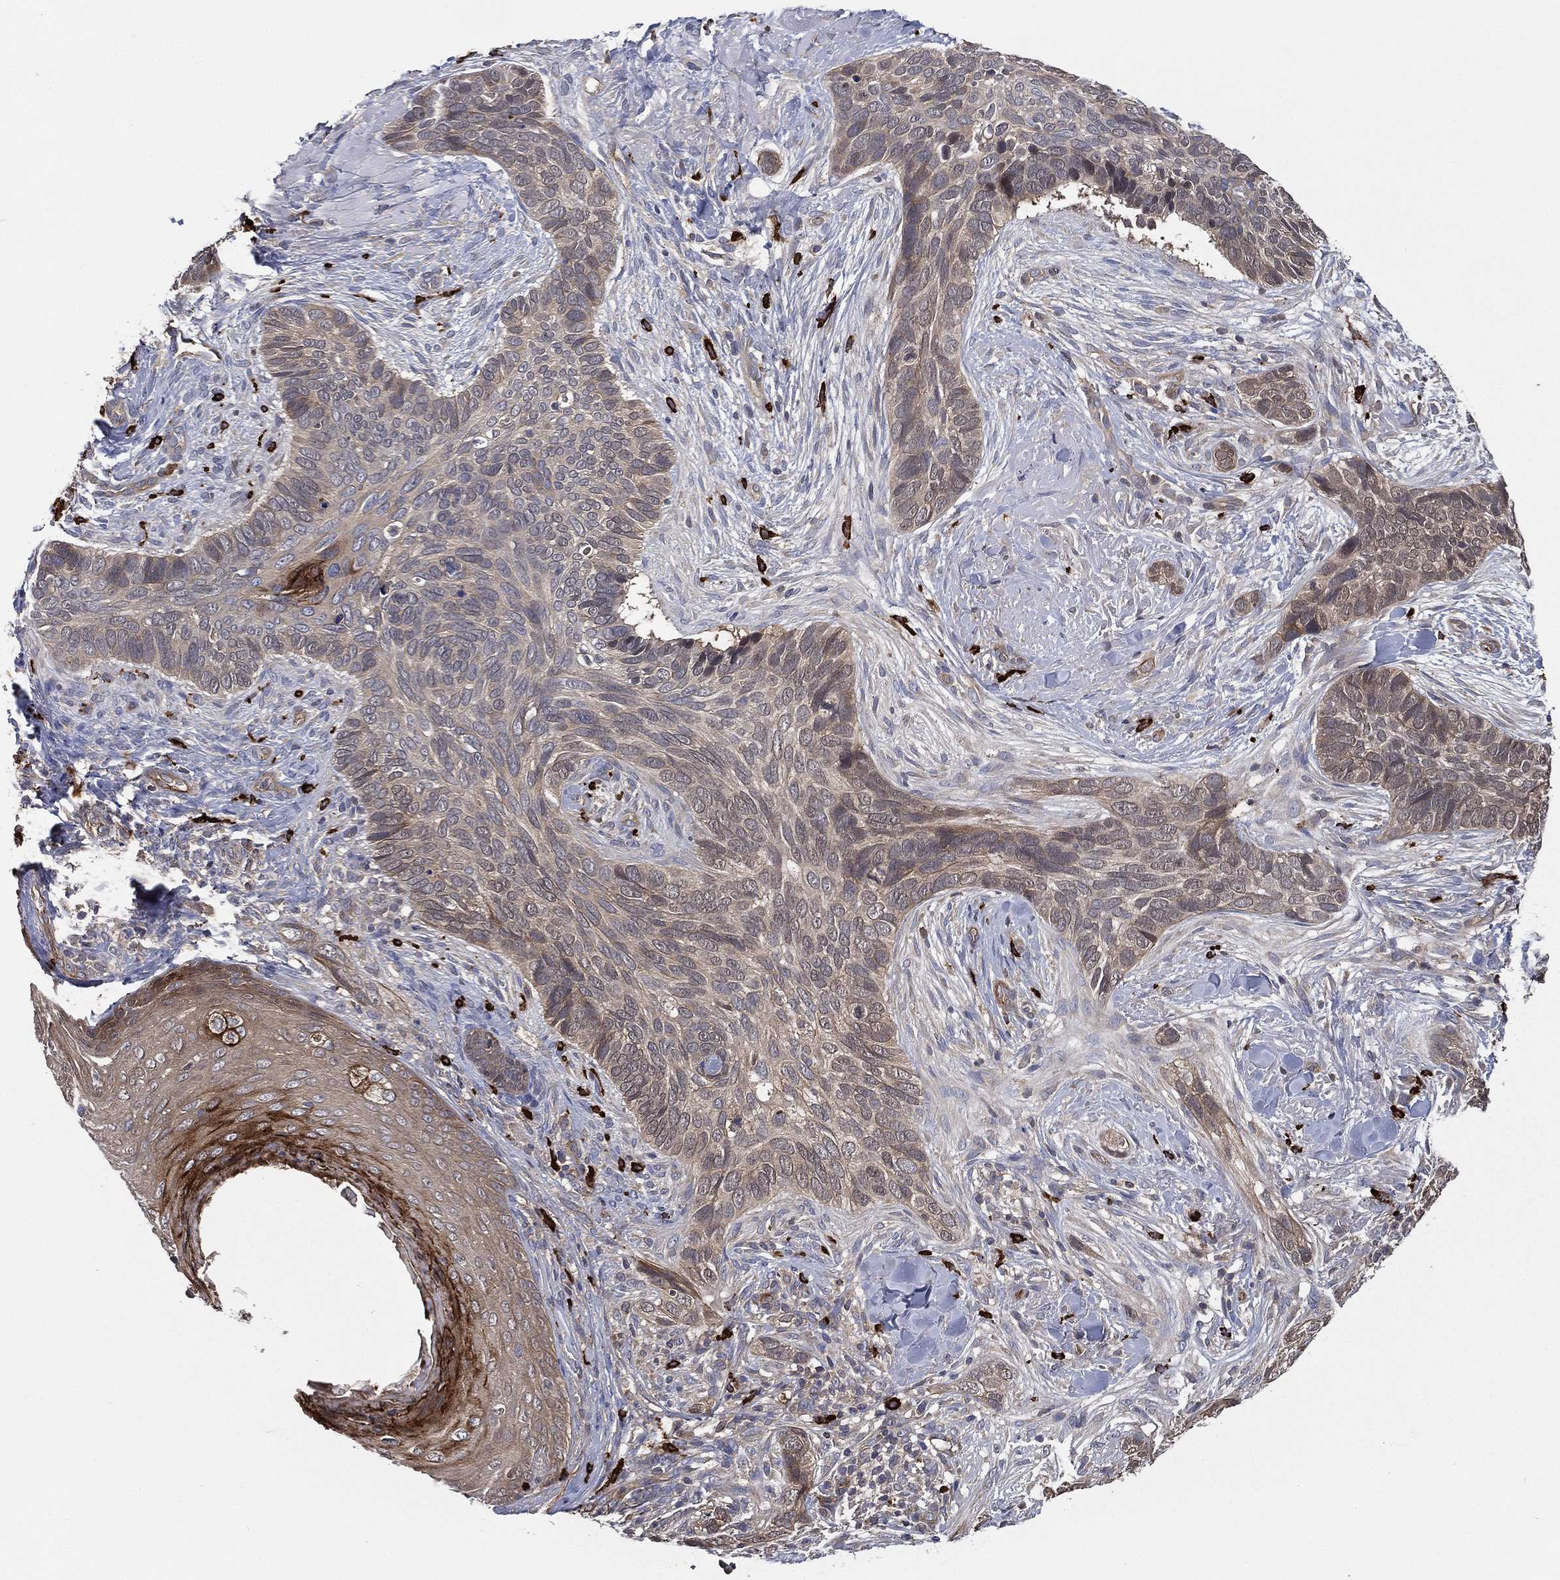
{"staining": {"intensity": "strong", "quantity": "<25%", "location": "cytoplasmic/membranous"}, "tissue": "skin cancer", "cell_type": "Tumor cells", "image_type": "cancer", "snomed": [{"axis": "morphology", "description": "Basal cell carcinoma"}, {"axis": "topography", "description": "Skin"}], "caption": "There is medium levels of strong cytoplasmic/membranous staining in tumor cells of skin basal cell carcinoma, as demonstrated by immunohistochemical staining (brown color).", "gene": "SMPD3", "patient": {"sex": "male", "age": 91}}